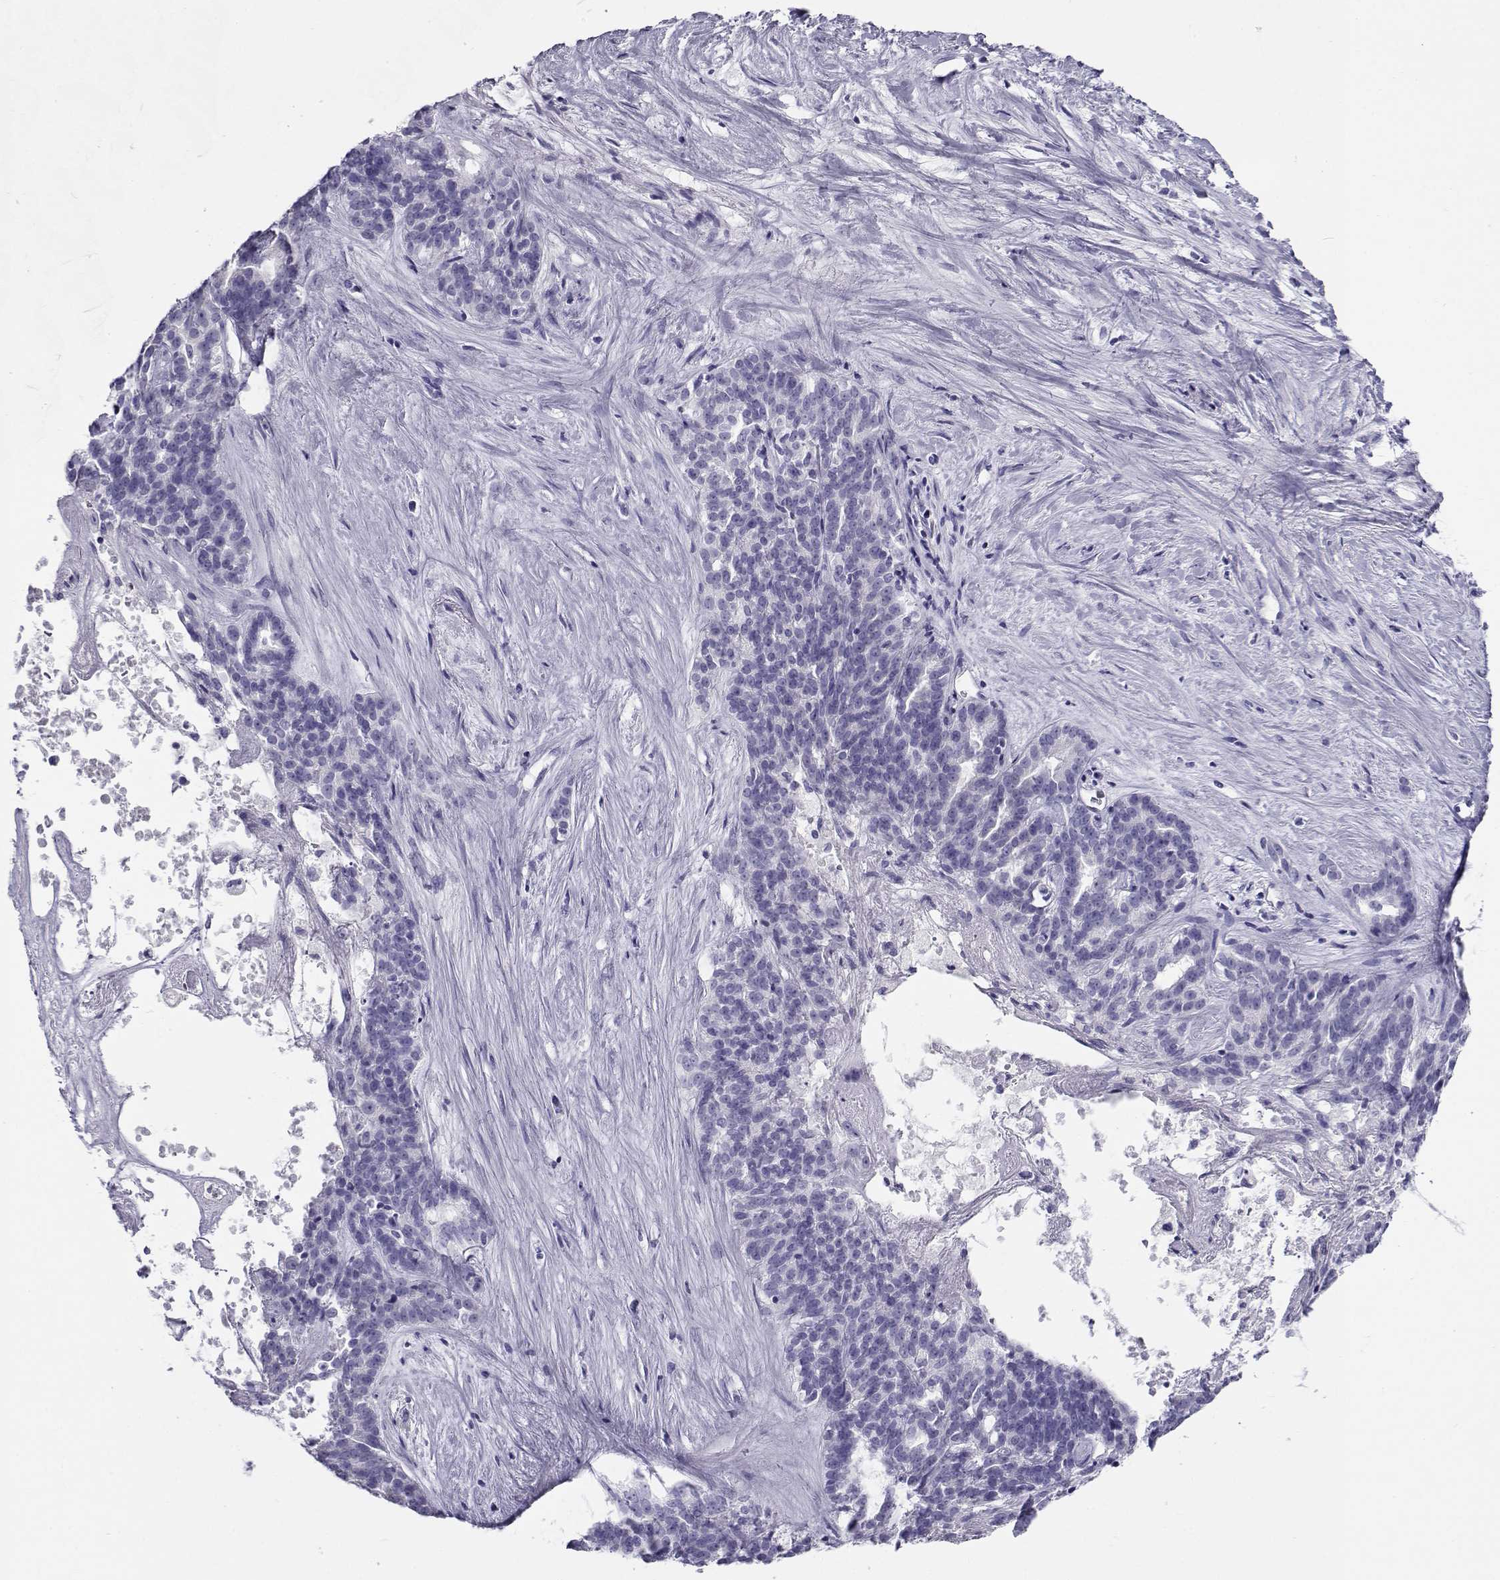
{"staining": {"intensity": "negative", "quantity": "none", "location": "none"}, "tissue": "liver cancer", "cell_type": "Tumor cells", "image_type": "cancer", "snomed": [{"axis": "morphology", "description": "Cholangiocarcinoma"}, {"axis": "topography", "description": "Liver"}], "caption": "This is an IHC histopathology image of human liver cholangiocarcinoma. There is no expression in tumor cells.", "gene": "CABS1", "patient": {"sex": "female", "age": 47}}